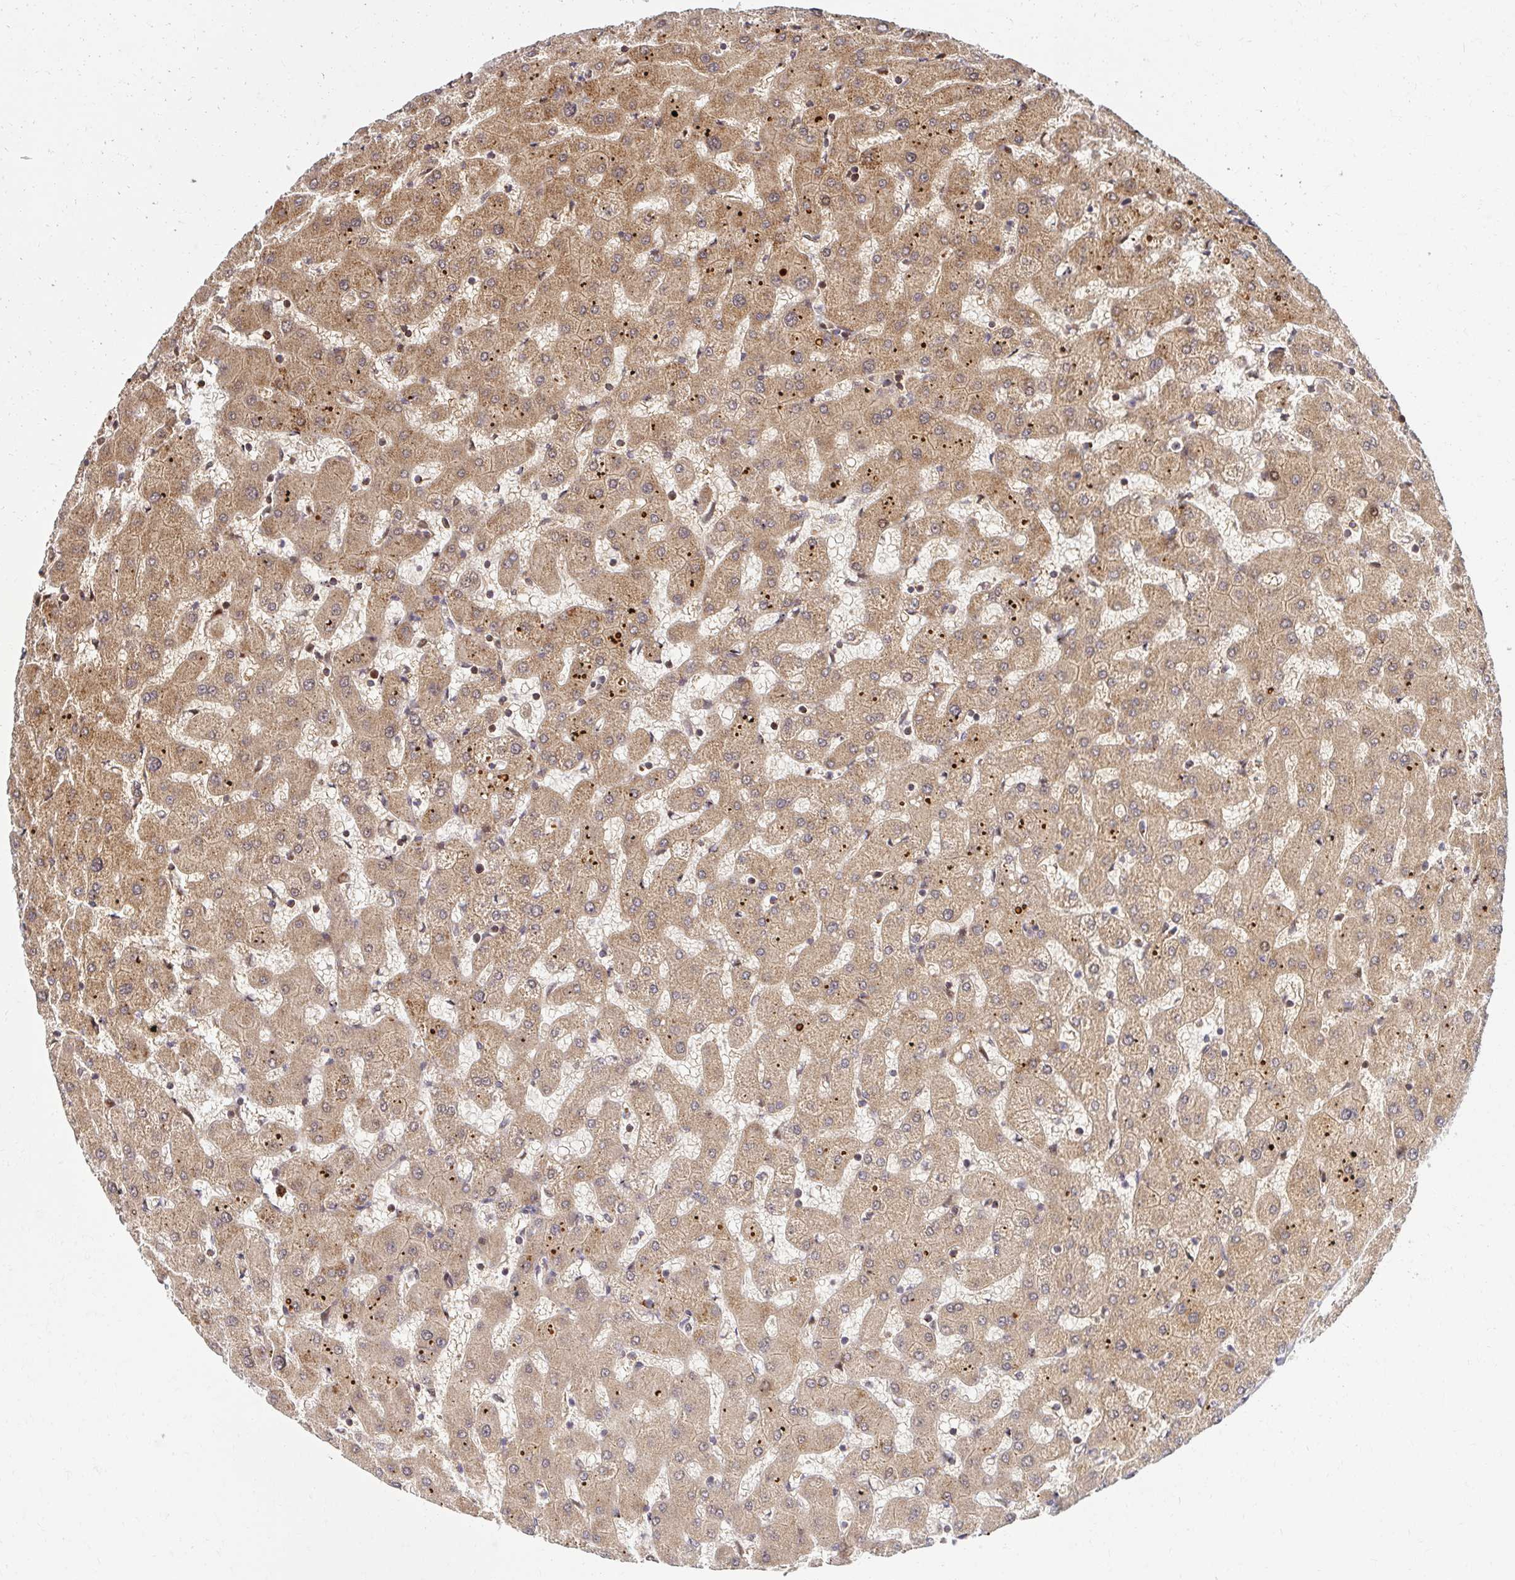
{"staining": {"intensity": "moderate", "quantity": "<25%", "location": "cytoplasmic/membranous"}, "tissue": "liver", "cell_type": "Cholangiocytes", "image_type": "normal", "snomed": [{"axis": "morphology", "description": "Normal tissue, NOS"}, {"axis": "topography", "description": "Liver"}], "caption": "Protein analysis of unremarkable liver shows moderate cytoplasmic/membranous staining in approximately <25% of cholangiocytes. The staining is performed using DAB brown chromogen to label protein expression. The nuclei are counter-stained blue using hematoxylin.", "gene": "PSMA4", "patient": {"sex": "female", "age": 63}}